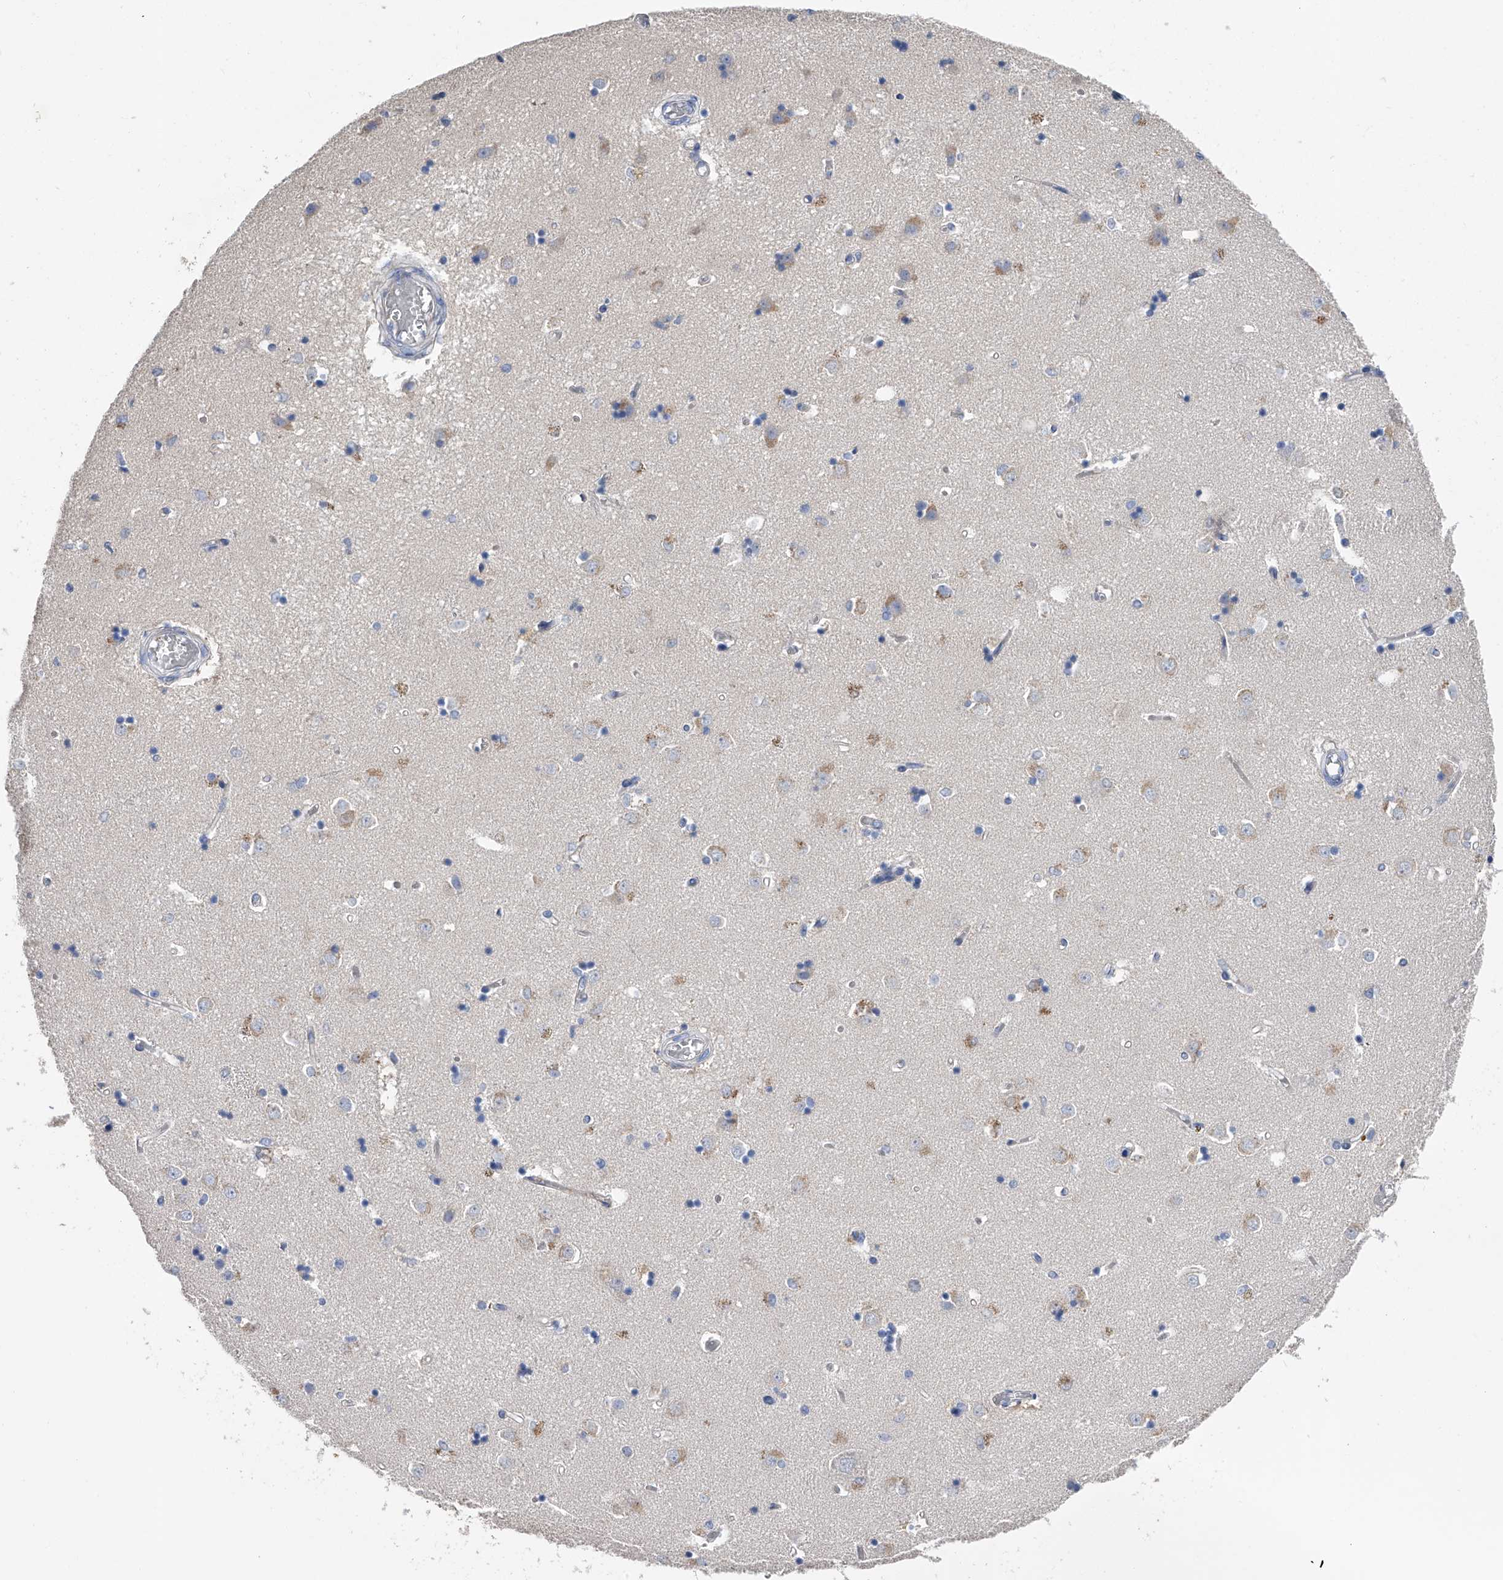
{"staining": {"intensity": "negative", "quantity": "none", "location": "none"}, "tissue": "caudate", "cell_type": "Glial cells", "image_type": "normal", "snomed": [{"axis": "morphology", "description": "Normal tissue, NOS"}, {"axis": "topography", "description": "Lateral ventricle wall"}], "caption": "Immunohistochemistry histopathology image of unremarkable caudate: human caudate stained with DAB (3,3'-diaminobenzidine) shows no significant protein positivity in glial cells. Brightfield microscopy of immunohistochemistry (IHC) stained with DAB (brown) and hematoxylin (blue), captured at high magnification.", "gene": "RWDD2A", "patient": {"sex": "male", "age": 45}}